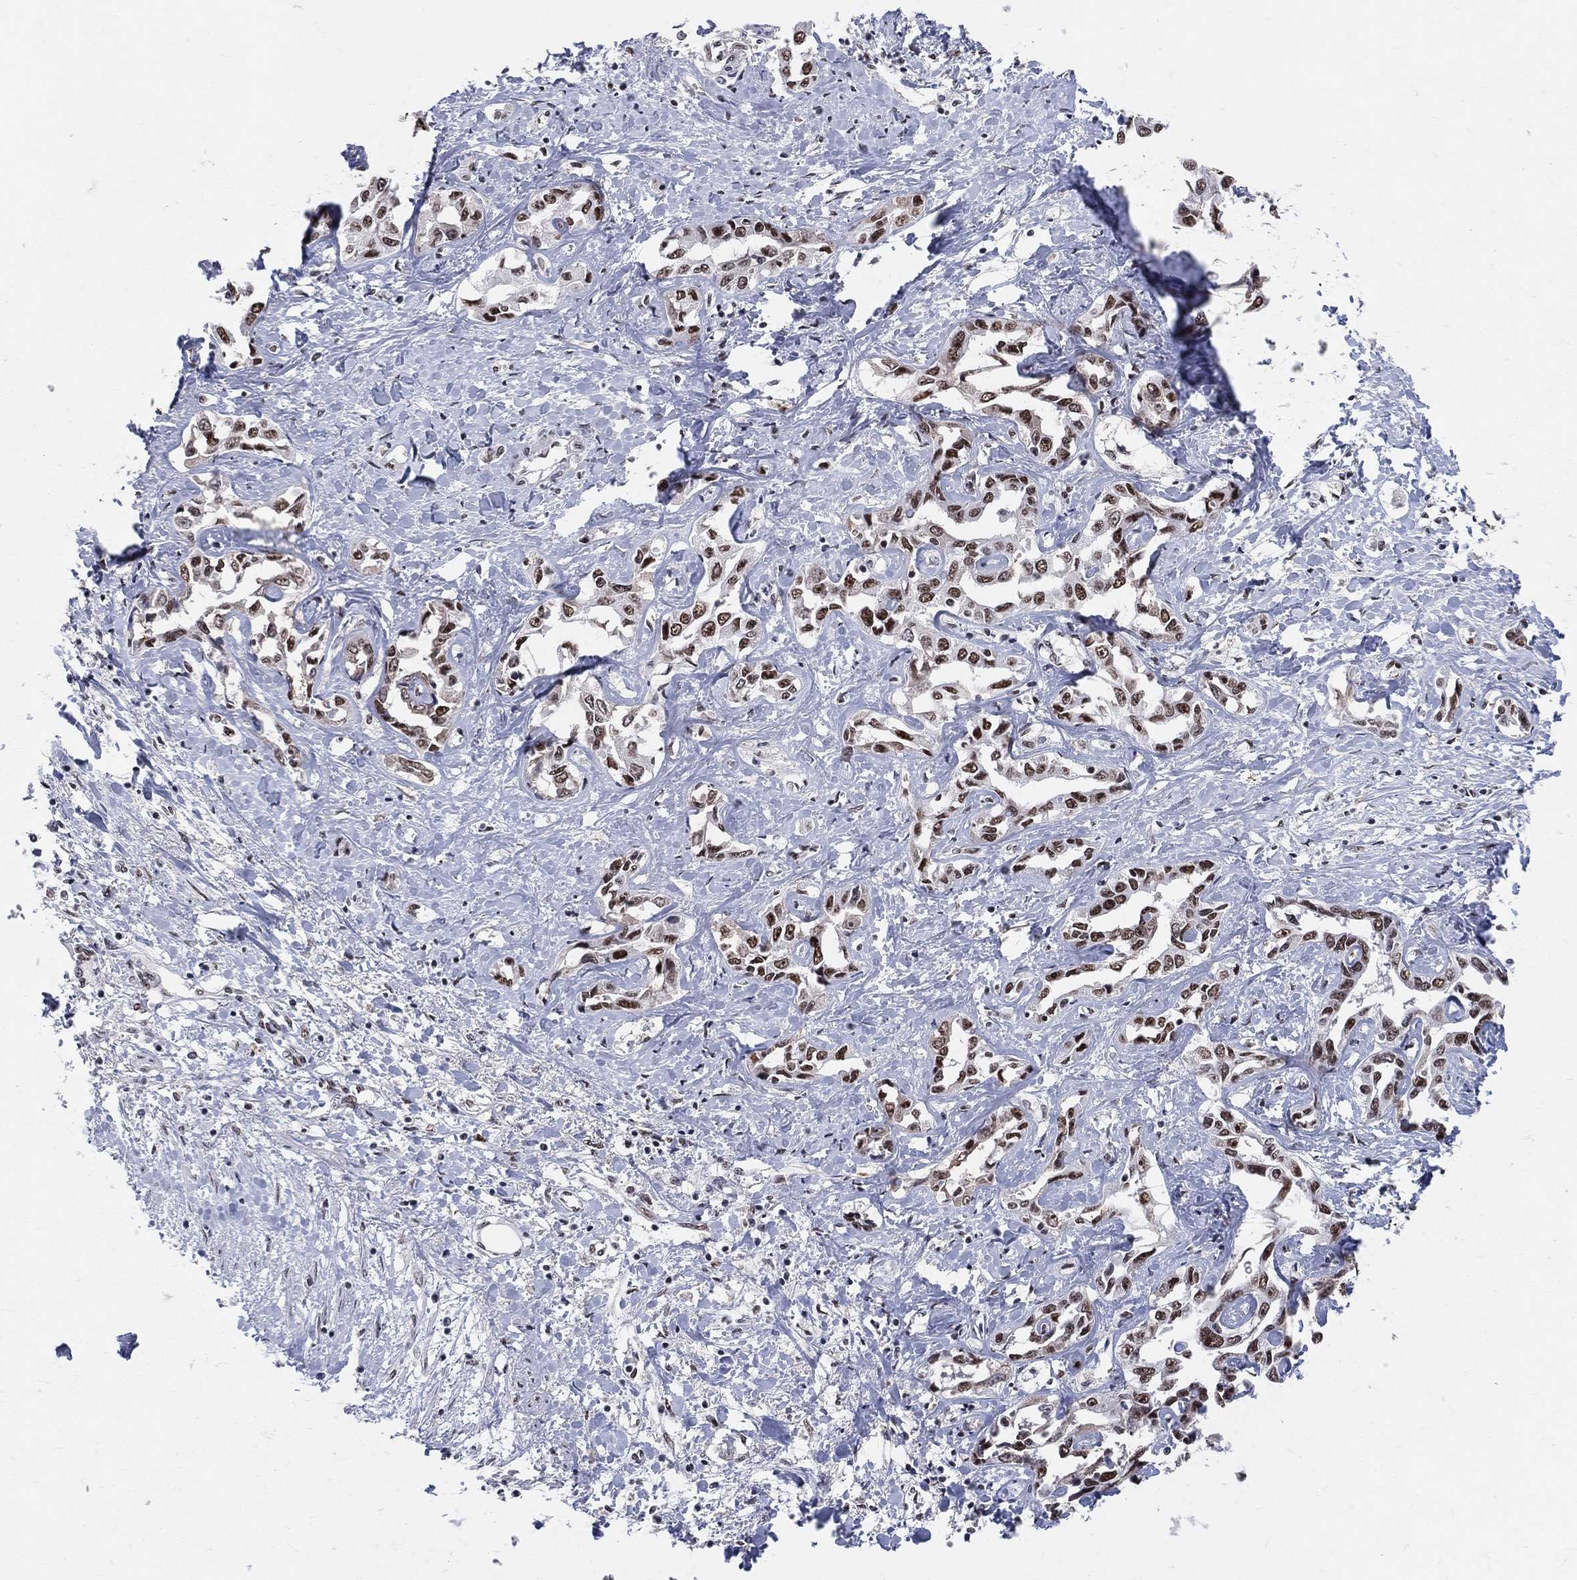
{"staining": {"intensity": "strong", "quantity": ">75%", "location": "nuclear"}, "tissue": "liver cancer", "cell_type": "Tumor cells", "image_type": "cancer", "snomed": [{"axis": "morphology", "description": "Cholangiocarcinoma"}, {"axis": "topography", "description": "Liver"}], "caption": "This image demonstrates immunohistochemistry (IHC) staining of cholangiocarcinoma (liver), with high strong nuclear staining in about >75% of tumor cells.", "gene": "CDK7", "patient": {"sex": "male", "age": 59}}